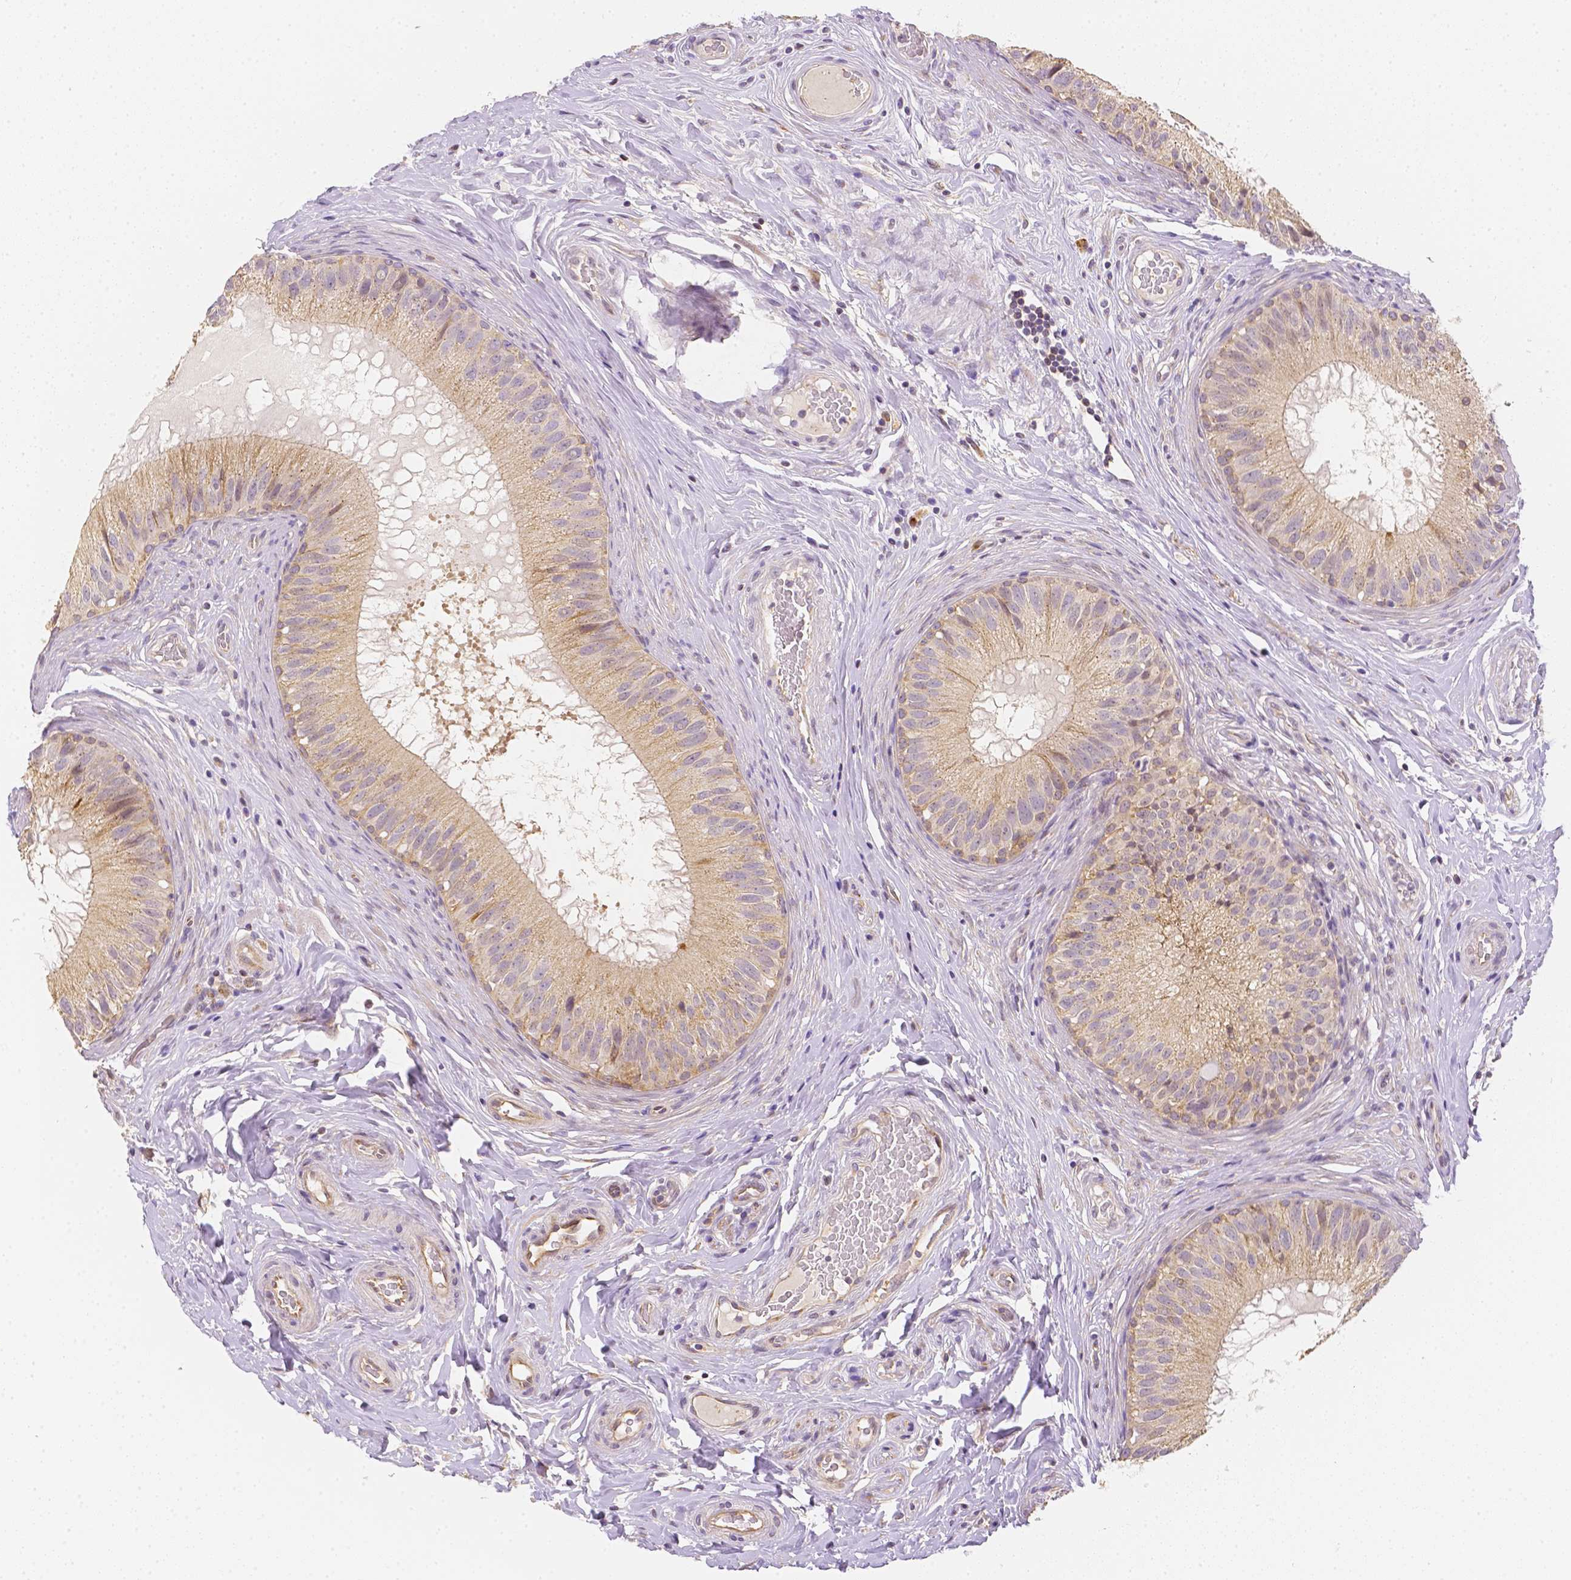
{"staining": {"intensity": "weak", "quantity": "25%-75%", "location": "cytoplasmic/membranous"}, "tissue": "epididymis", "cell_type": "Glandular cells", "image_type": "normal", "snomed": [{"axis": "morphology", "description": "Normal tissue, NOS"}, {"axis": "topography", "description": "Epididymis"}], "caption": "Normal epididymis shows weak cytoplasmic/membranous expression in about 25%-75% of glandular cells.", "gene": "C10orf67", "patient": {"sex": "male", "age": 34}}